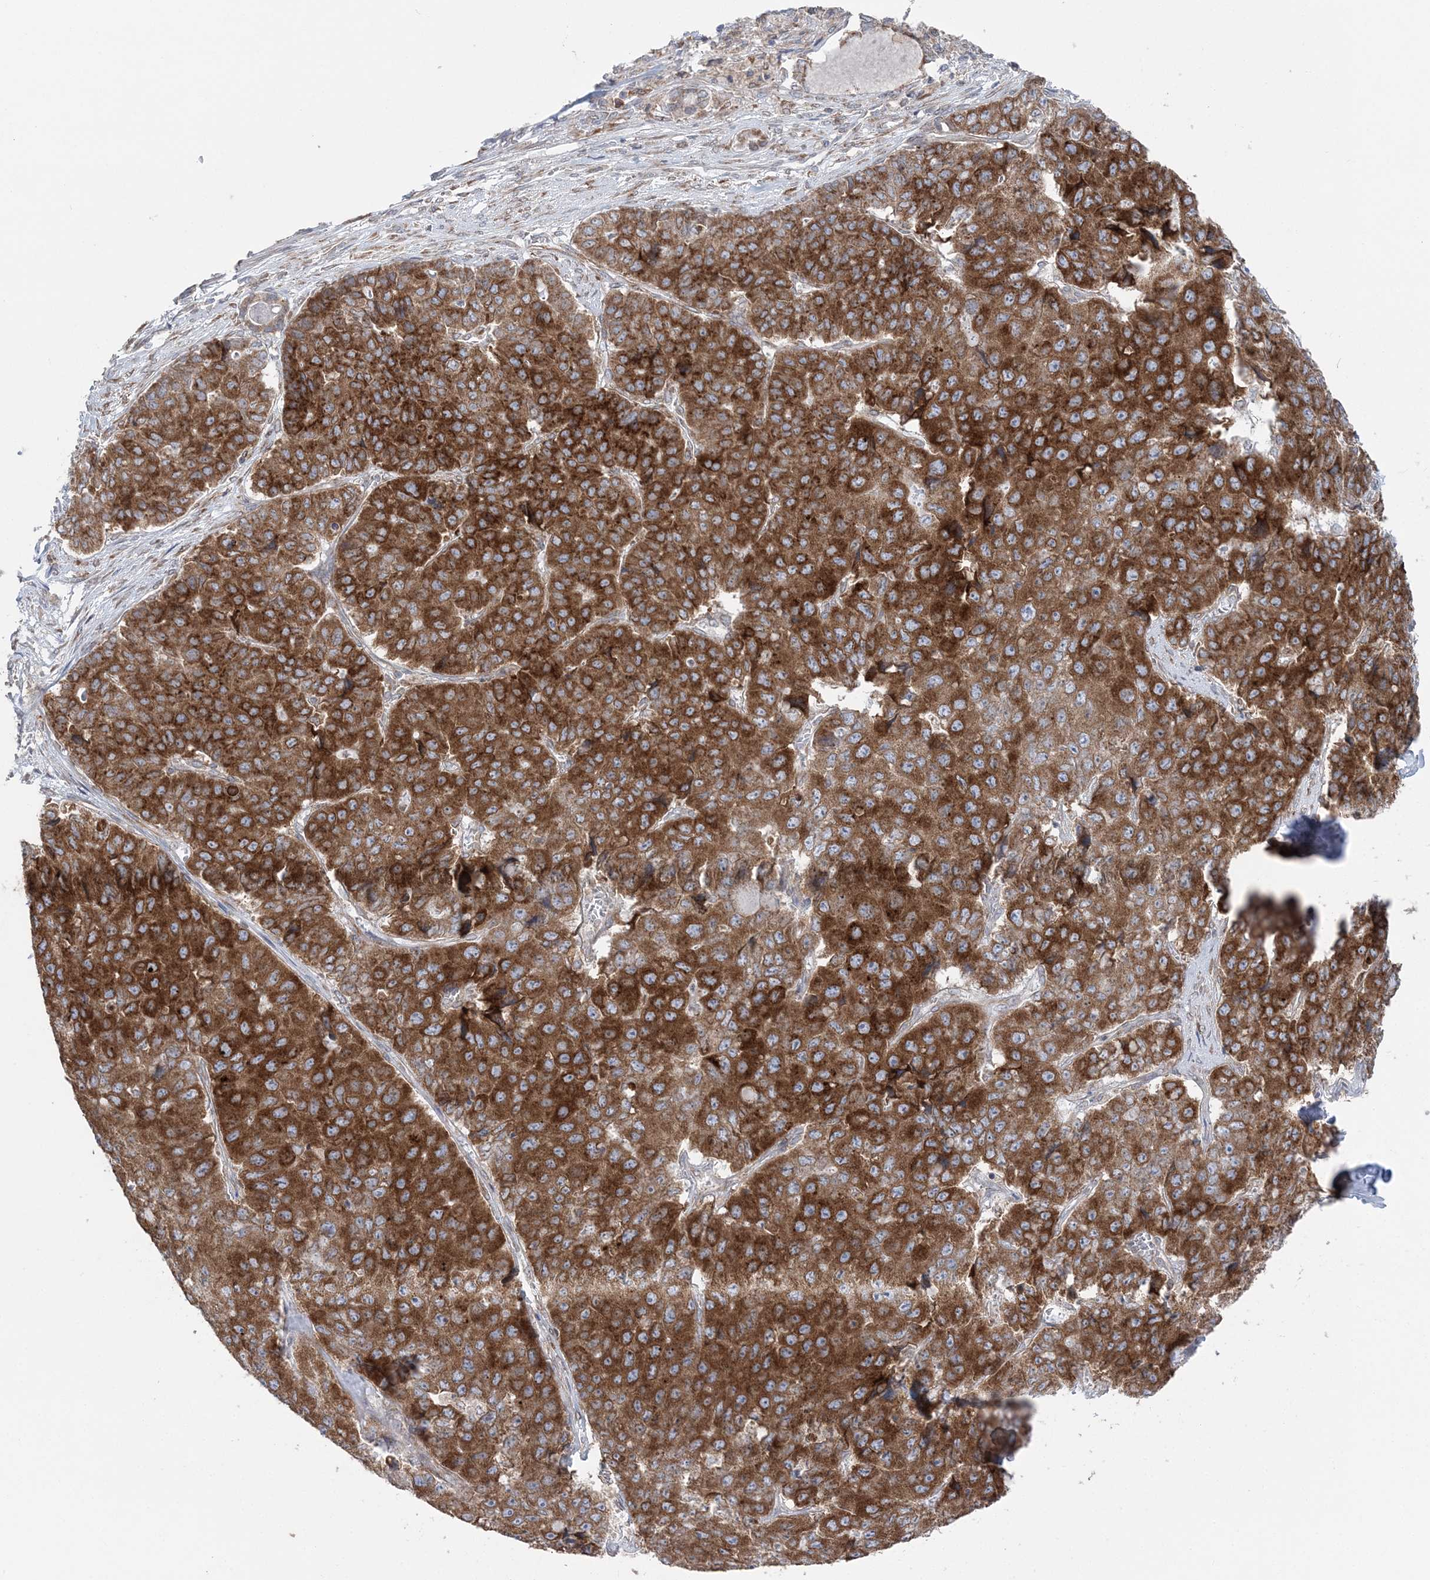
{"staining": {"intensity": "strong", "quantity": ">75%", "location": "cytoplasmic/membranous"}, "tissue": "pancreatic cancer", "cell_type": "Tumor cells", "image_type": "cancer", "snomed": [{"axis": "morphology", "description": "Adenocarcinoma, NOS"}, {"axis": "topography", "description": "Pancreas"}], "caption": "Strong cytoplasmic/membranous expression is present in about >75% of tumor cells in pancreatic adenocarcinoma.", "gene": "TMED10", "patient": {"sex": "male", "age": 50}}